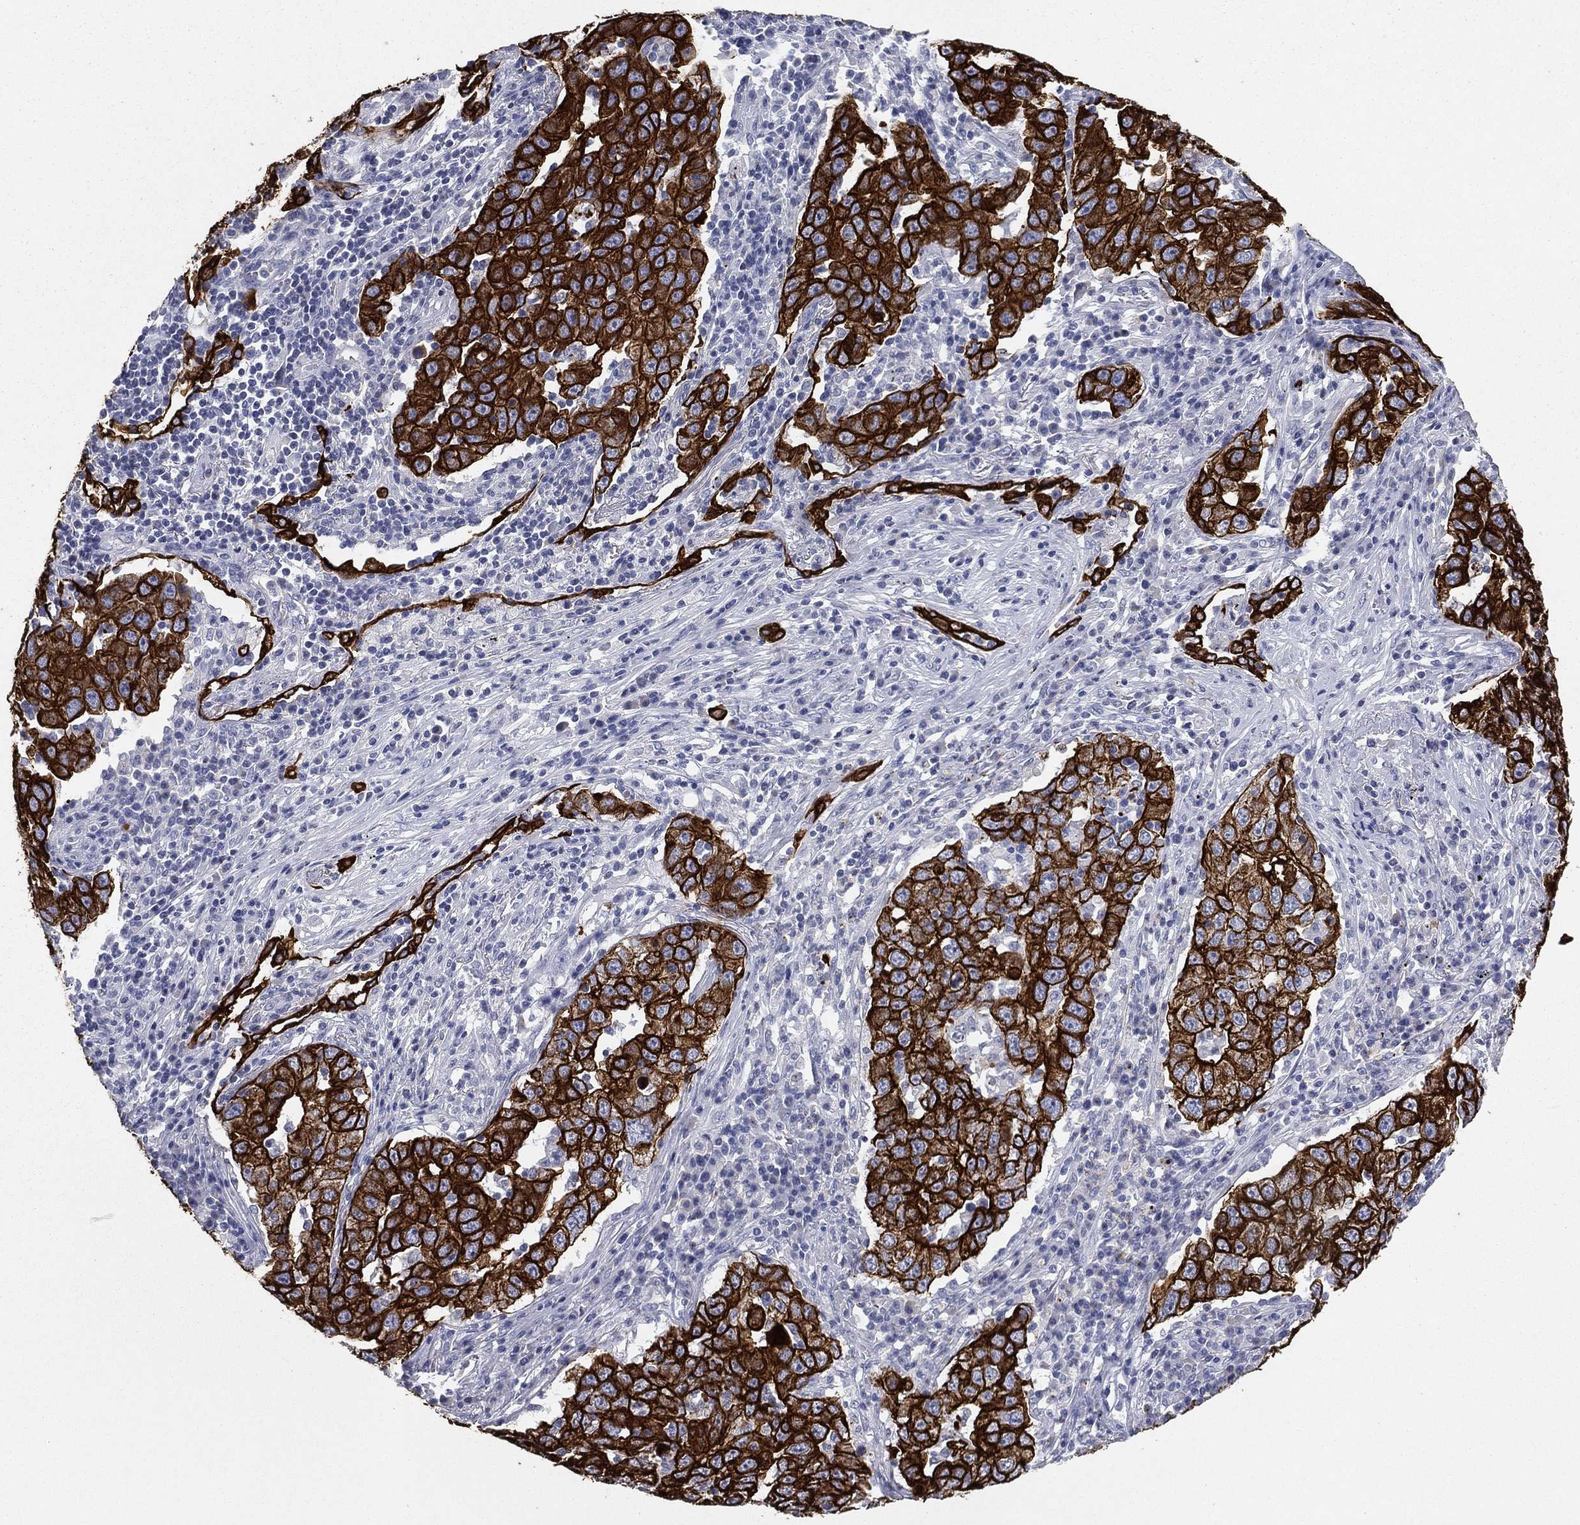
{"staining": {"intensity": "strong", "quantity": ">75%", "location": "cytoplasmic/membranous"}, "tissue": "lung cancer", "cell_type": "Tumor cells", "image_type": "cancer", "snomed": [{"axis": "morphology", "description": "Adenocarcinoma, NOS"}, {"axis": "topography", "description": "Lung"}], "caption": "A histopathology image of adenocarcinoma (lung) stained for a protein reveals strong cytoplasmic/membranous brown staining in tumor cells.", "gene": "KRT7", "patient": {"sex": "male", "age": 73}}